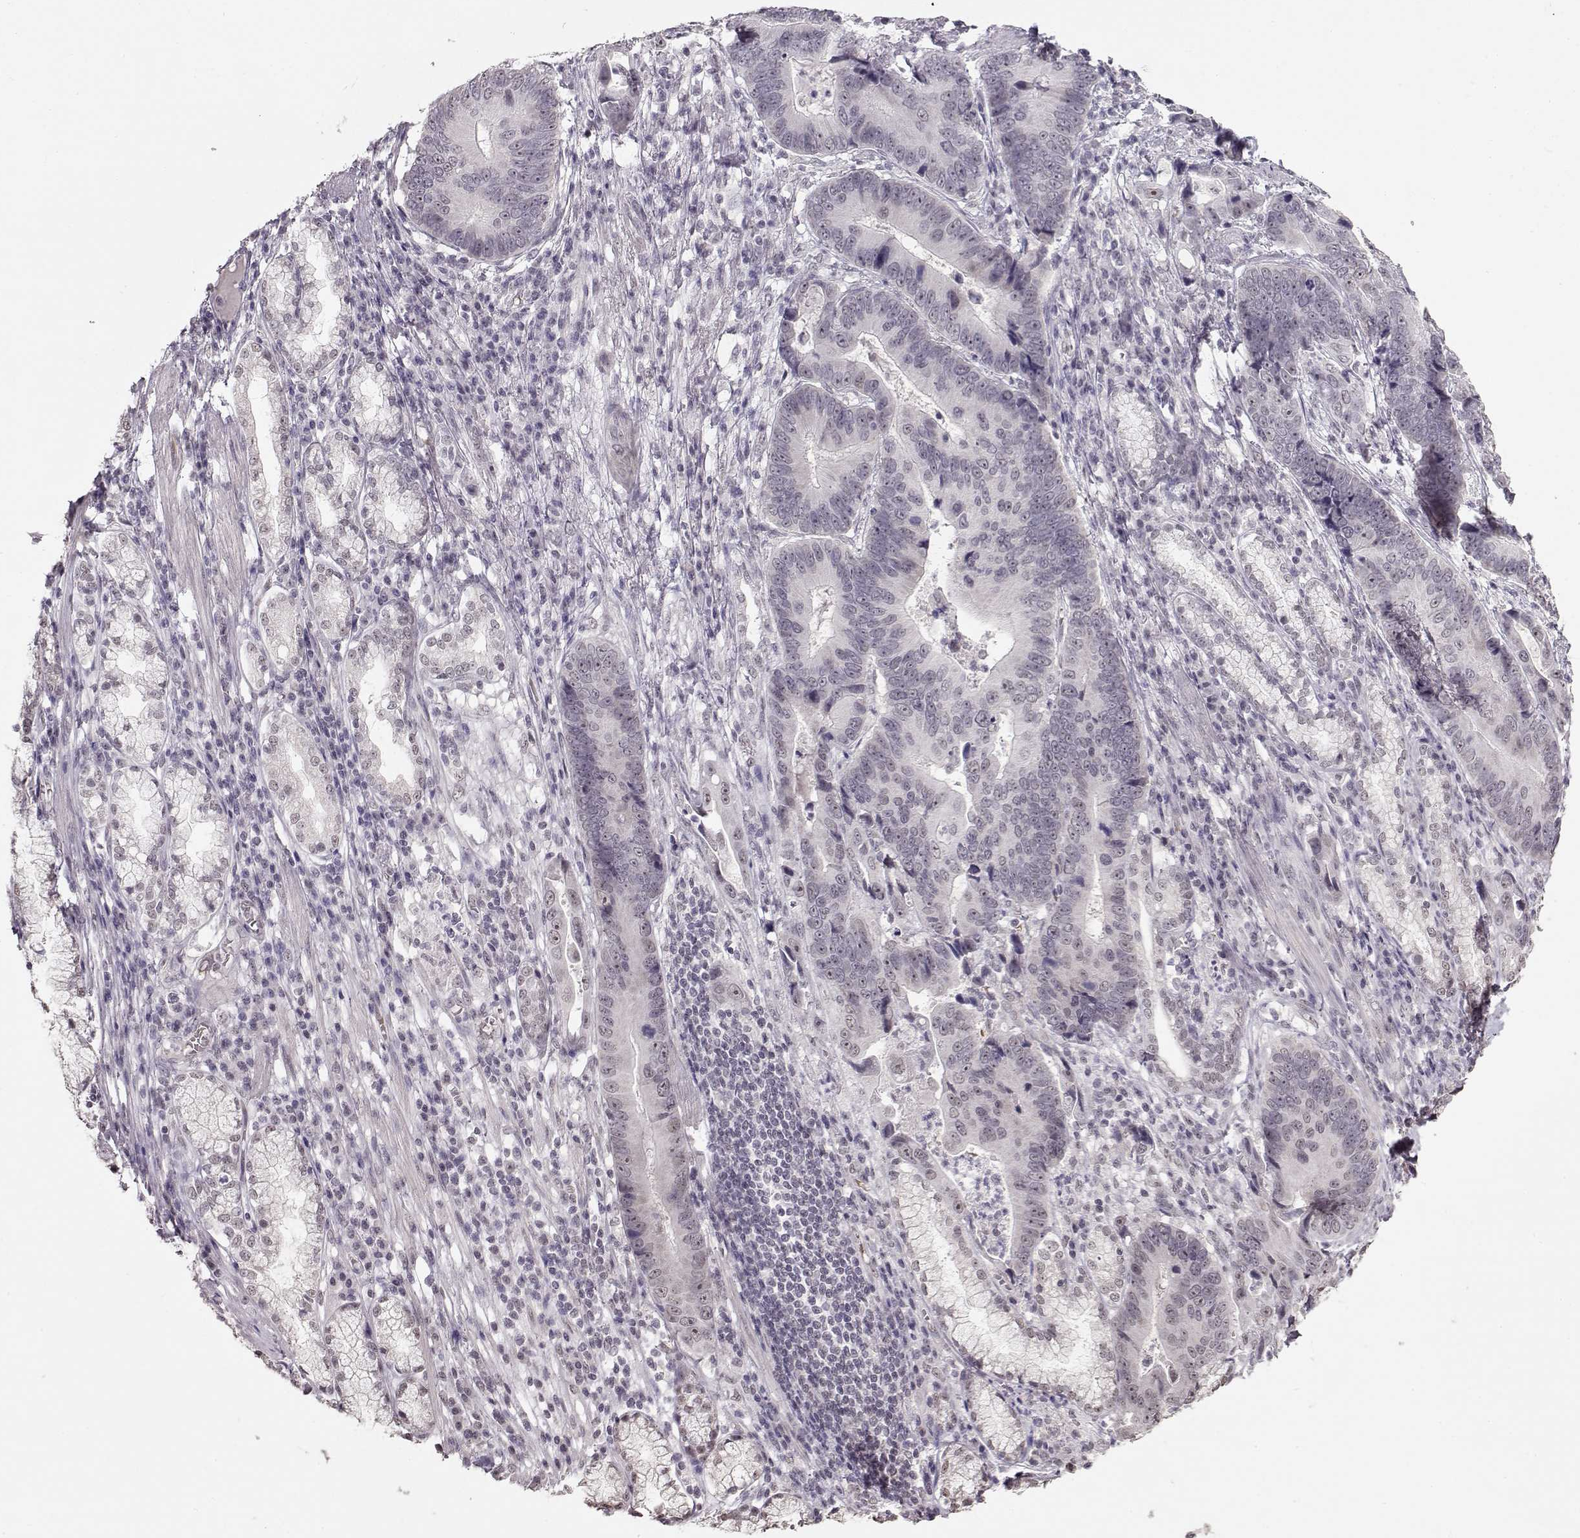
{"staining": {"intensity": "weak", "quantity": "<25%", "location": "nuclear"}, "tissue": "stomach cancer", "cell_type": "Tumor cells", "image_type": "cancer", "snomed": [{"axis": "morphology", "description": "Adenocarcinoma, NOS"}, {"axis": "topography", "description": "Stomach"}], "caption": "High power microscopy photomicrograph of an IHC image of stomach adenocarcinoma, revealing no significant staining in tumor cells.", "gene": "PCP4", "patient": {"sex": "male", "age": 84}}